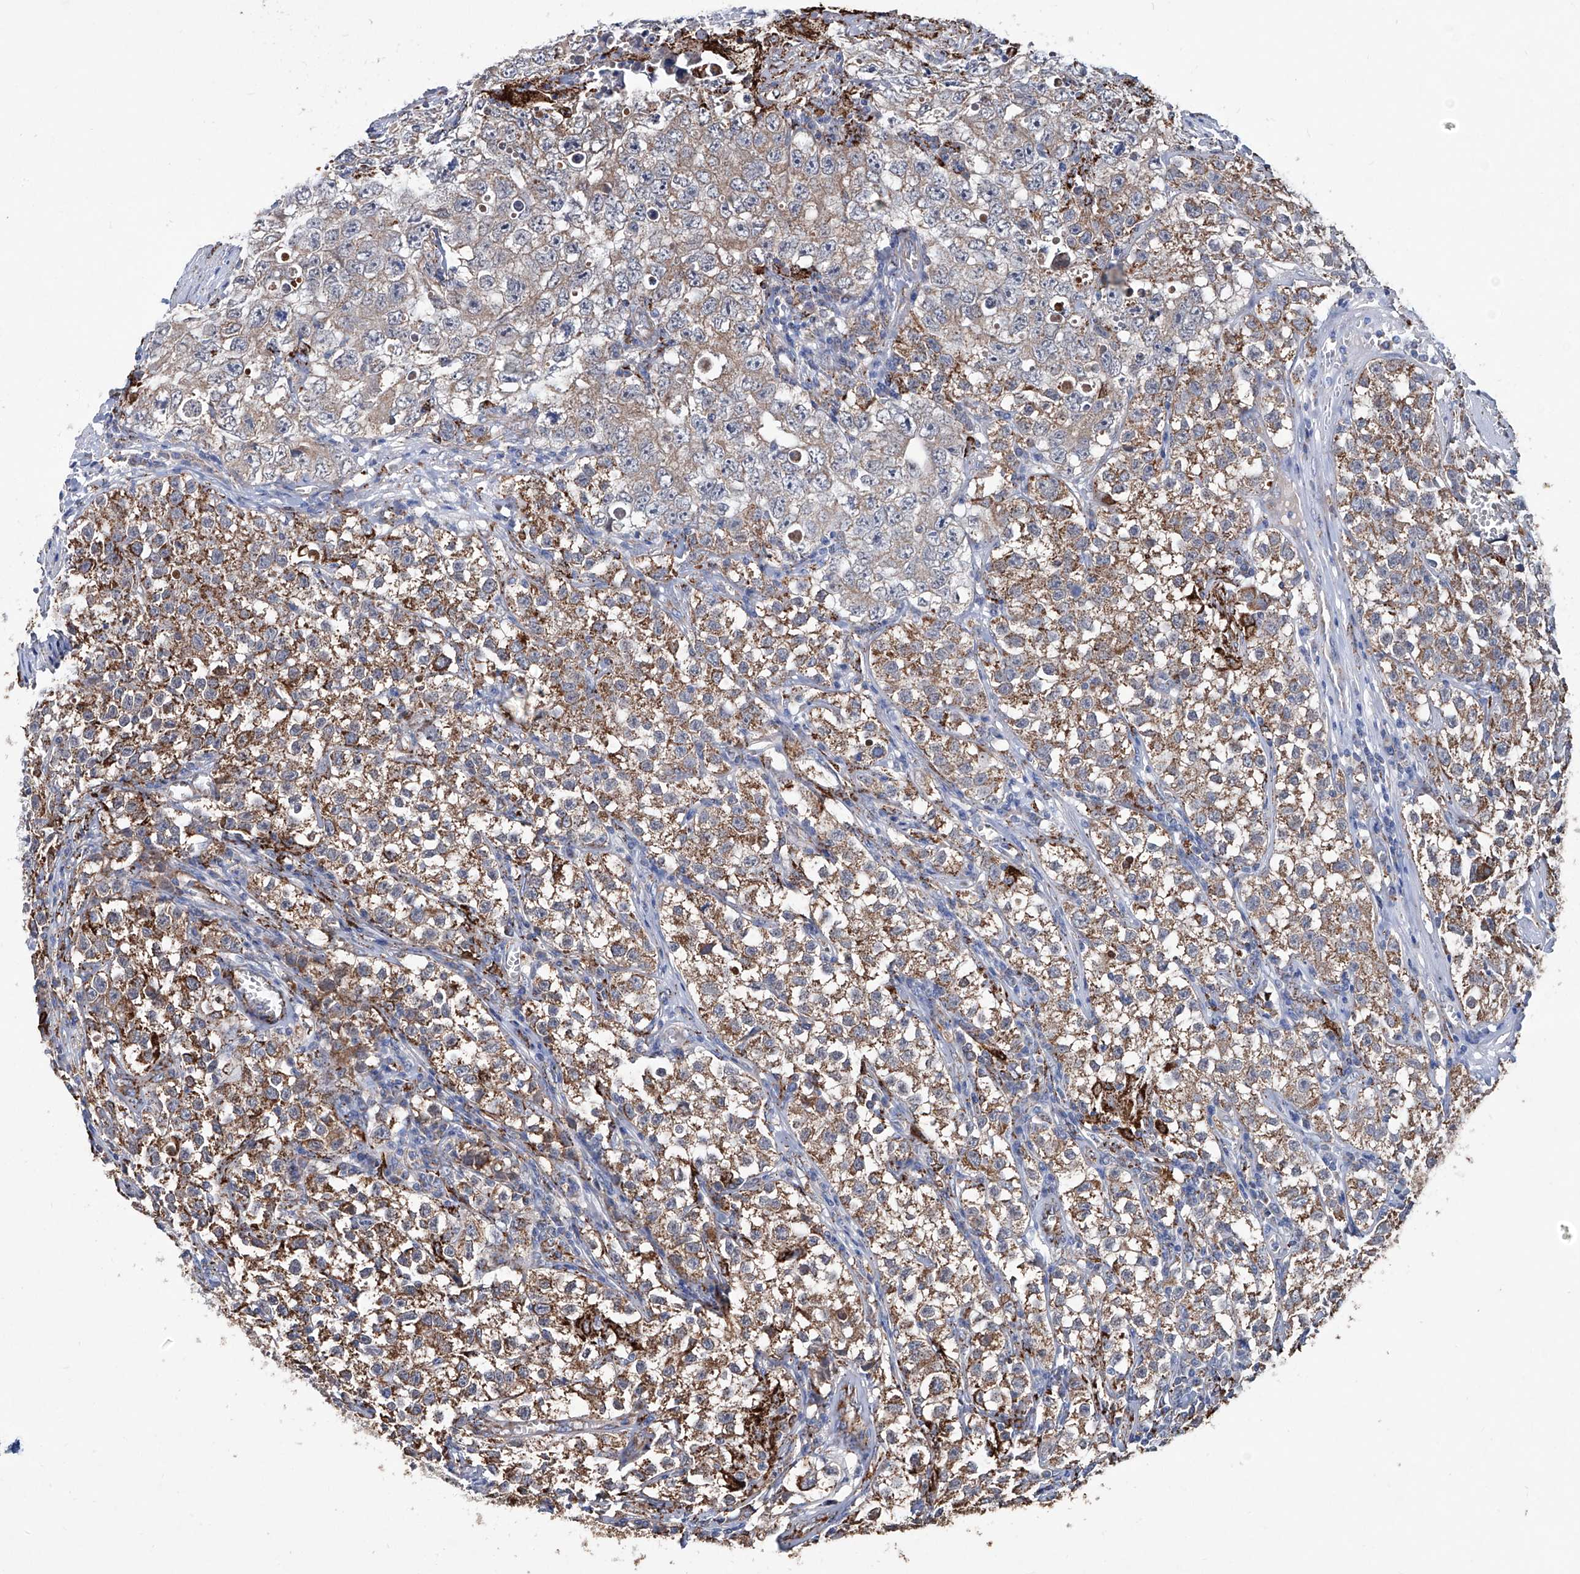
{"staining": {"intensity": "moderate", "quantity": ">75%", "location": "cytoplasmic/membranous"}, "tissue": "testis cancer", "cell_type": "Tumor cells", "image_type": "cancer", "snomed": [{"axis": "morphology", "description": "Seminoma, NOS"}, {"axis": "morphology", "description": "Carcinoma, Embryonal, NOS"}, {"axis": "topography", "description": "Testis"}], "caption": "This photomicrograph reveals IHC staining of human embryonal carcinoma (testis), with medium moderate cytoplasmic/membranous positivity in approximately >75% of tumor cells.", "gene": "NHS", "patient": {"sex": "male", "age": 43}}